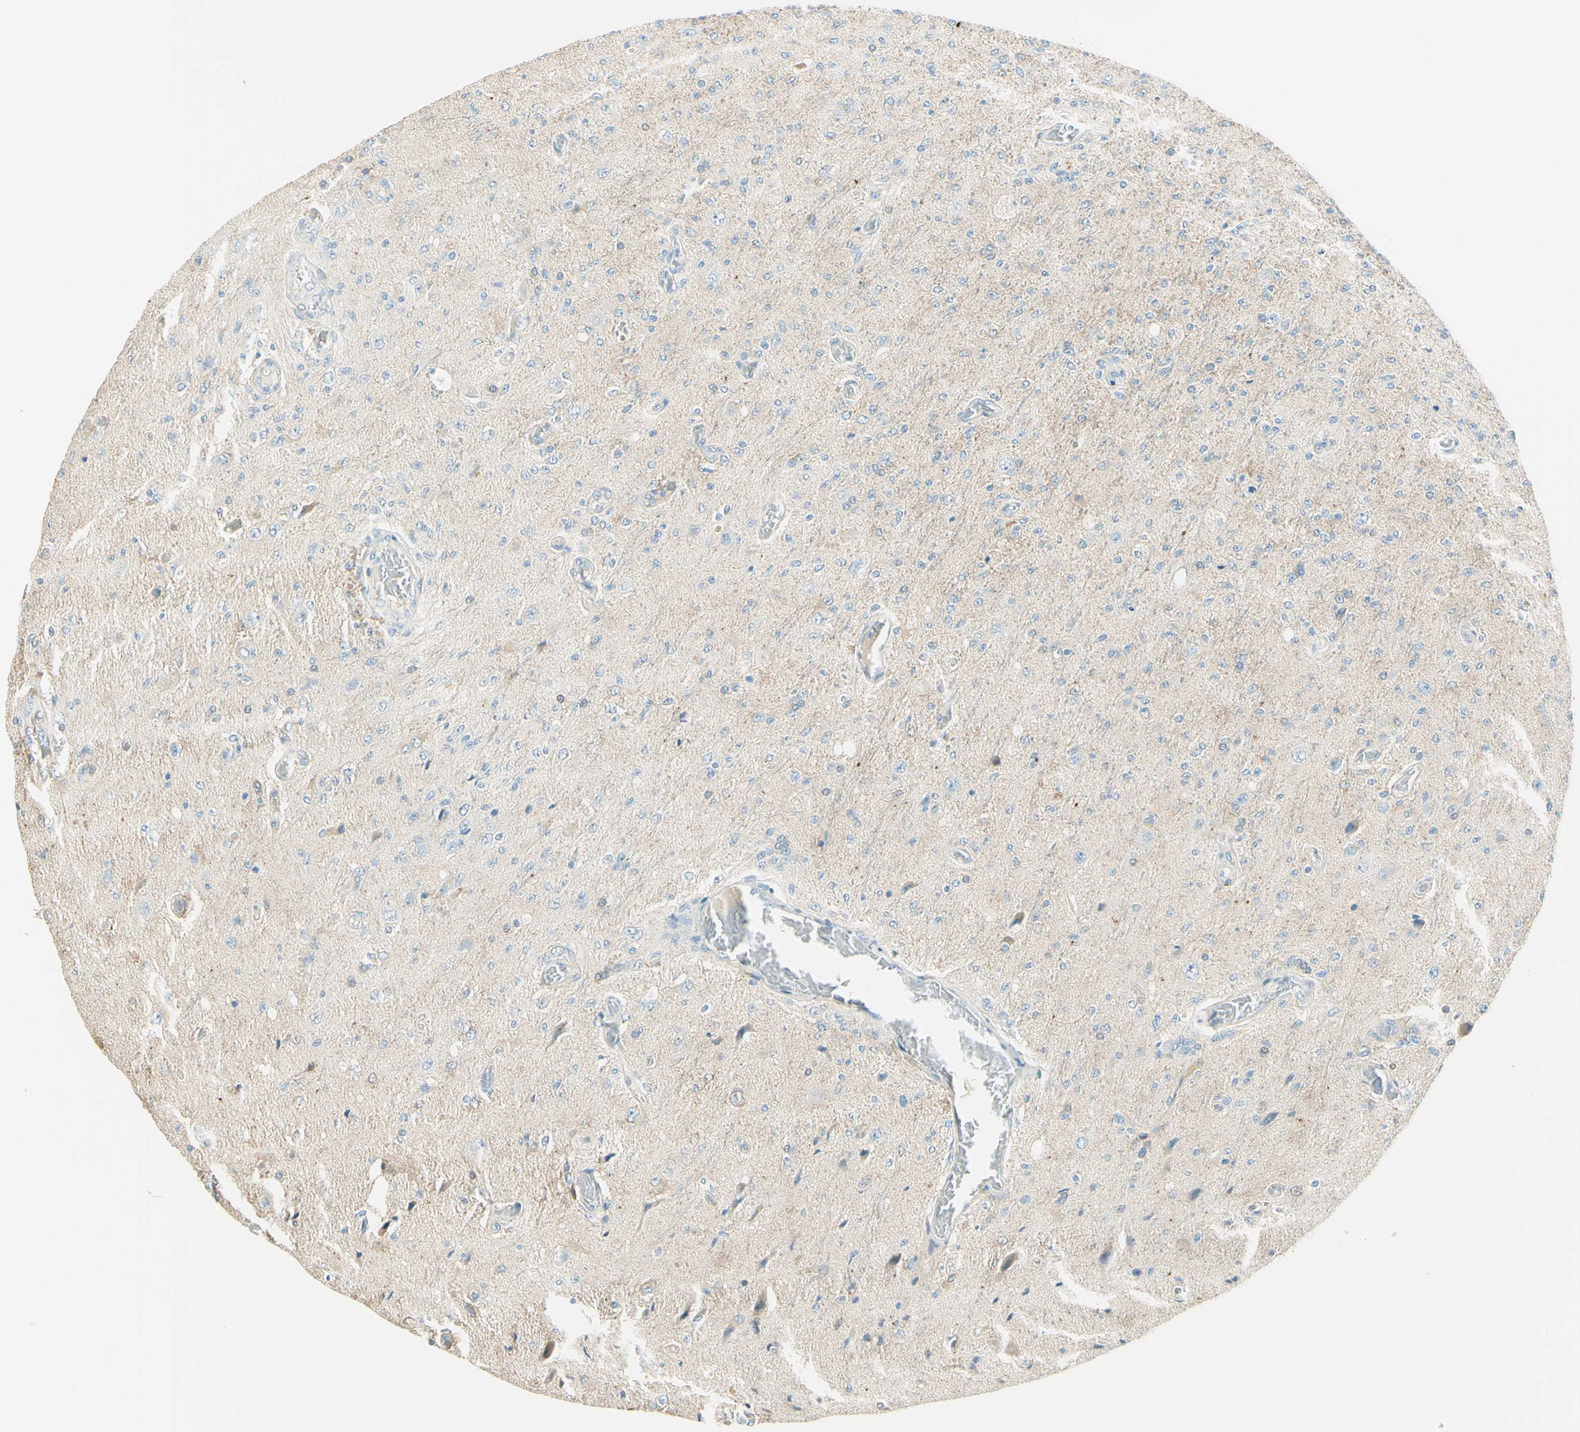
{"staining": {"intensity": "weak", "quantity": "<25%", "location": "cytoplasmic/membranous"}, "tissue": "glioma", "cell_type": "Tumor cells", "image_type": "cancer", "snomed": [{"axis": "morphology", "description": "Normal tissue, NOS"}, {"axis": "morphology", "description": "Glioma, malignant, High grade"}, {"axis": "topography", "description": "Cerebral cortex"}], "caption": "Tumor cells show no significant expression in malignant glioma (high-grade).", "gene": "NCBP2L", "patient": {"sex": "male", "age": 77}}